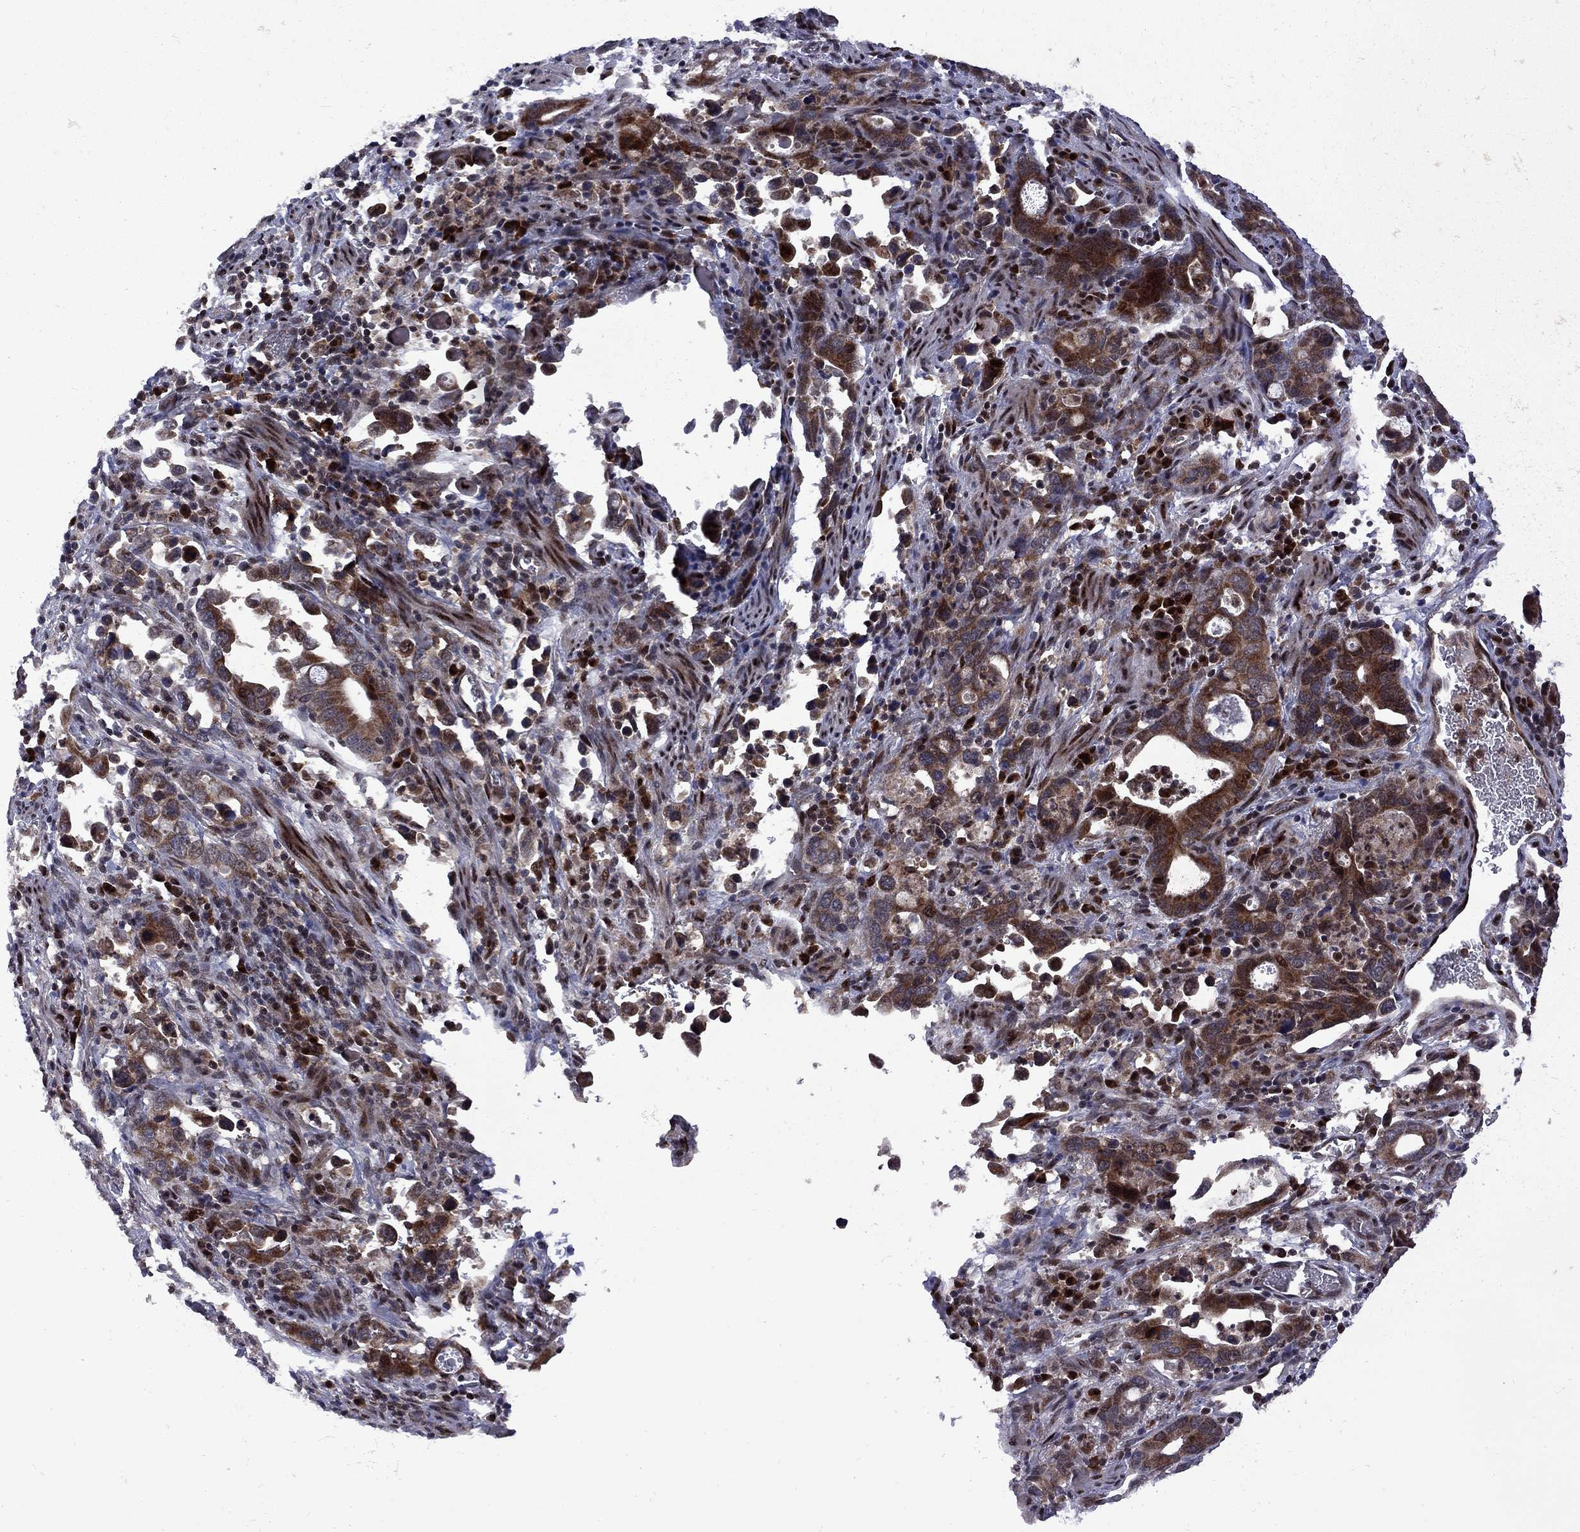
{"staining": {"intensity": "strong", "quantity": "25%-75%", "location": "cytoplasmic/membranous"}, "tissue": "stomach cancer", "cell_type": "Tumor cells", "image_type": "cancer", "snomed": [{"axis": "morphology", "description": "Adenocarcinoma, NOS"}, {"axis": "topography", "description": "Stomach, upper"}], "caption": "A micrograph showing strong cytoplasmic/membranous staining in about 25%-75% of tumor cells in stomach adenocarcinoma, as visualized by brown immunohistochemical staining.", "gene": "IPP", "patient": {"sex": "male", "age": 74}}